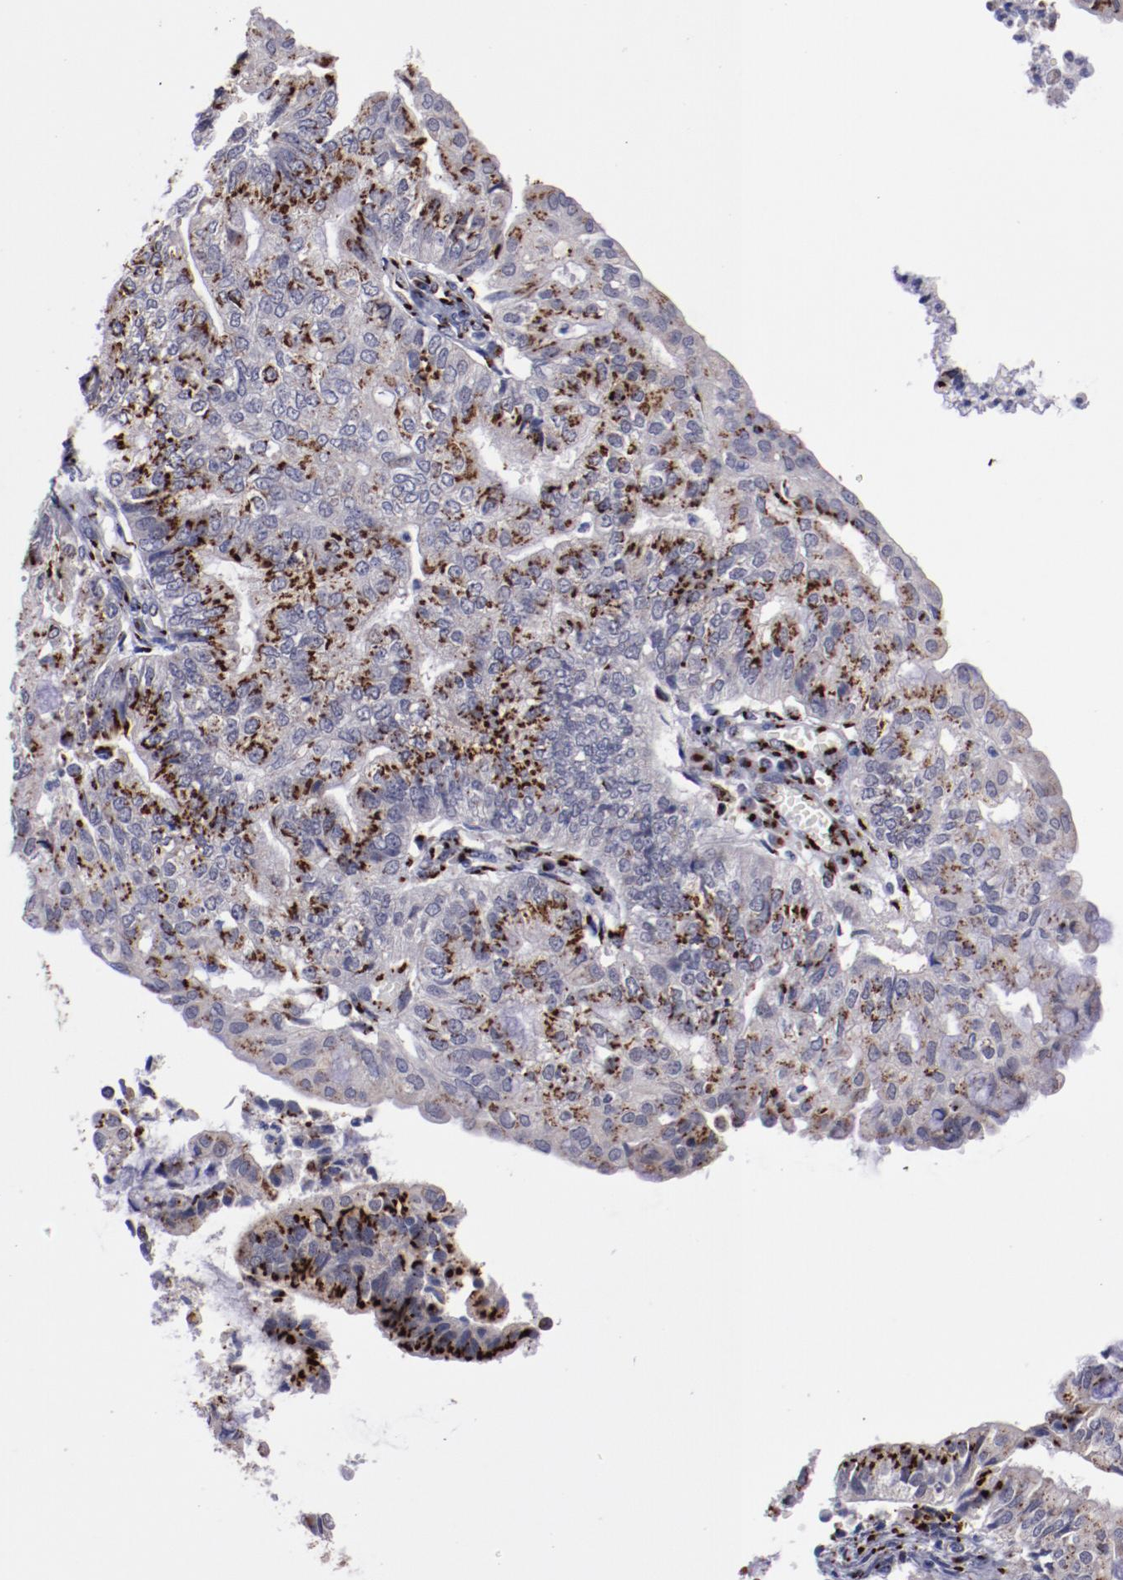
{"staining": {"intensity": "strong", "quantity": ">75%", "location": "nuclear"}, "tissue": "endometrial cancer", "cell_type": "Tumor cells", "image_type": "cancer", "snomed": [{"axis": "morphology", "description": "Adenocarcinoma, NOS"}, {"axis": "topography", "description": "Endometrium"}], "caption": "Approximately >75% of tumor cells in endometrial cancer (adenocarcinoma) show strong nuclear protein expression as visualized by brown immunohistochemical staining.", "gene": "GOLIM4", "patient": {"sex": "female", "age": 59}}